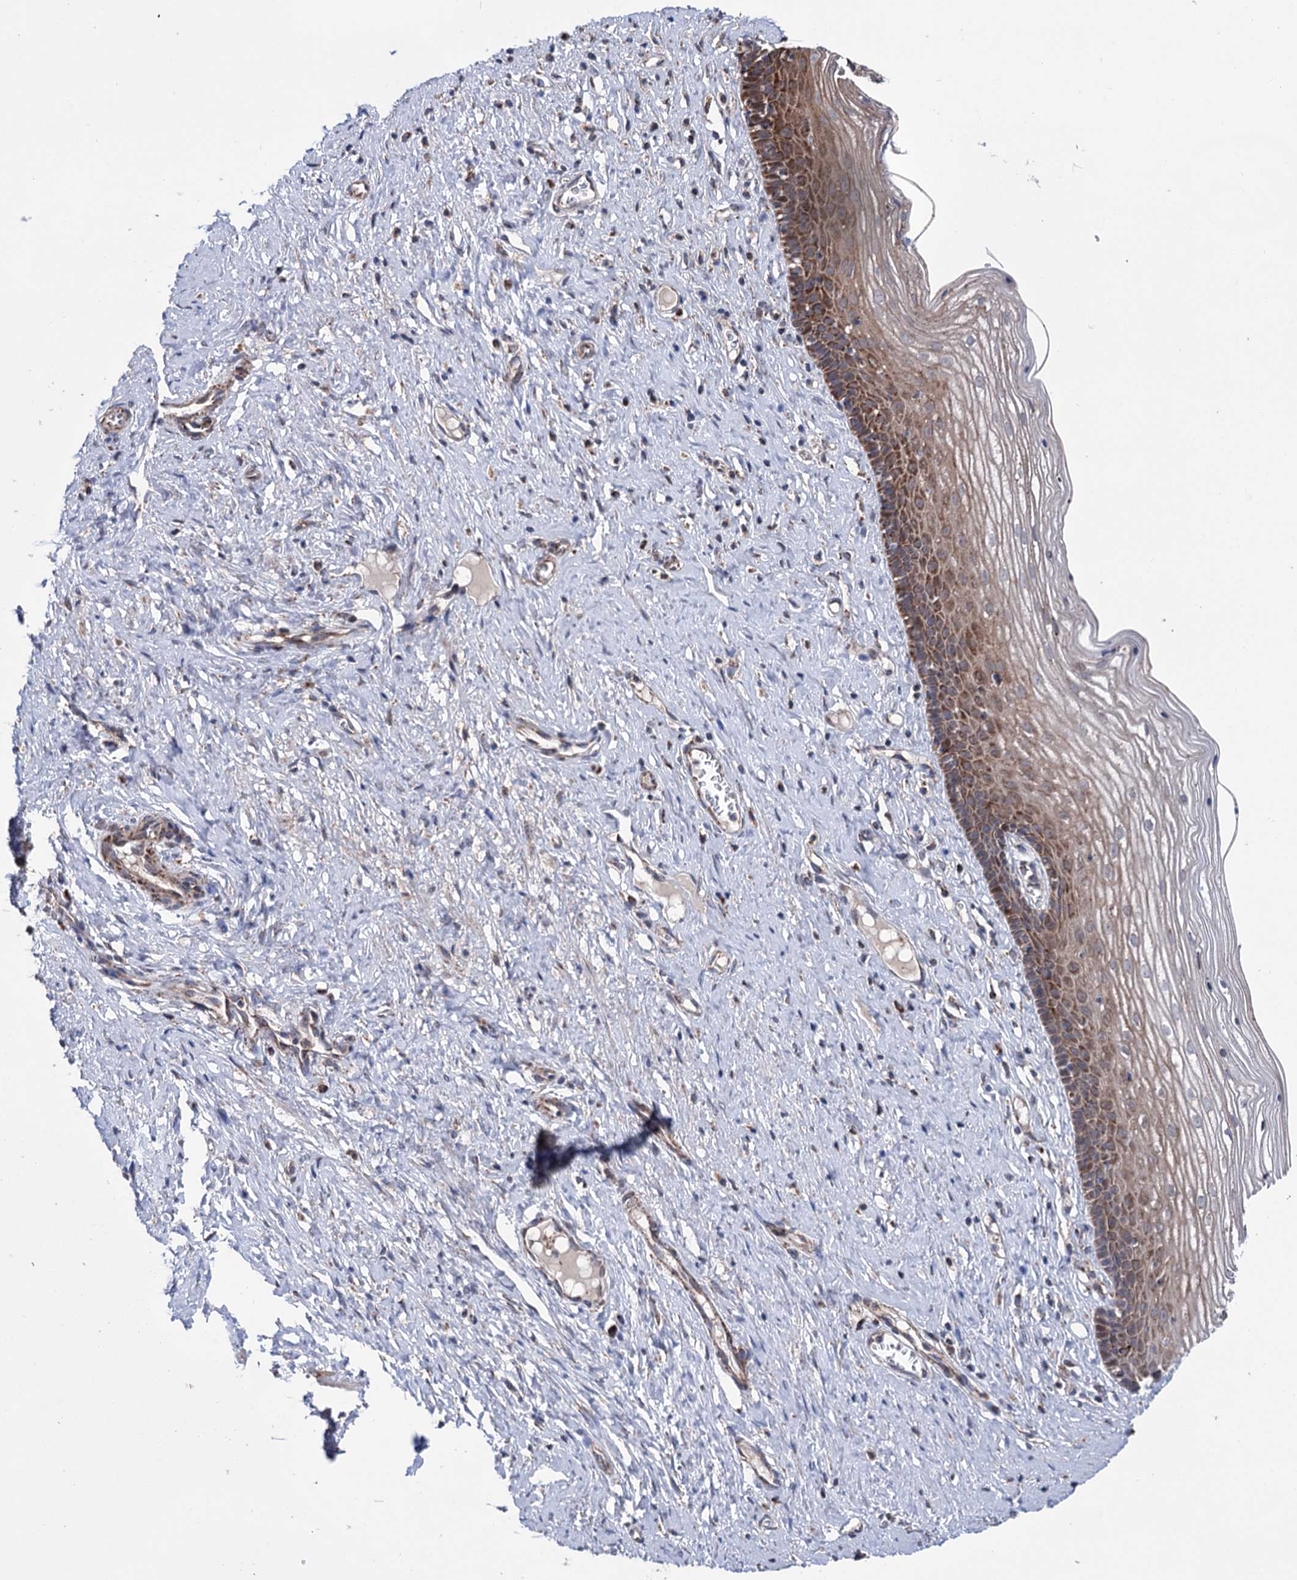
{"staining": {"intensity": "weak", "quantity": ">75%", "location": "cytoplasmic/membranous"}, "tissue": "cervix", "cell_type": "Glandular cells", "image_type": "normal", "snomed": [{"axis": "morphology", "description": "Normal tissue, NOS"}, {"axis": "topography", "description": "Cervix"}], "caption": "A low amount of weak cytoplasmic/membranous positivity is present in about >75% of glandular cells in normal cervix.", "gene": "SUCLA2", "patient": {"sex": "female", "age": 42}}